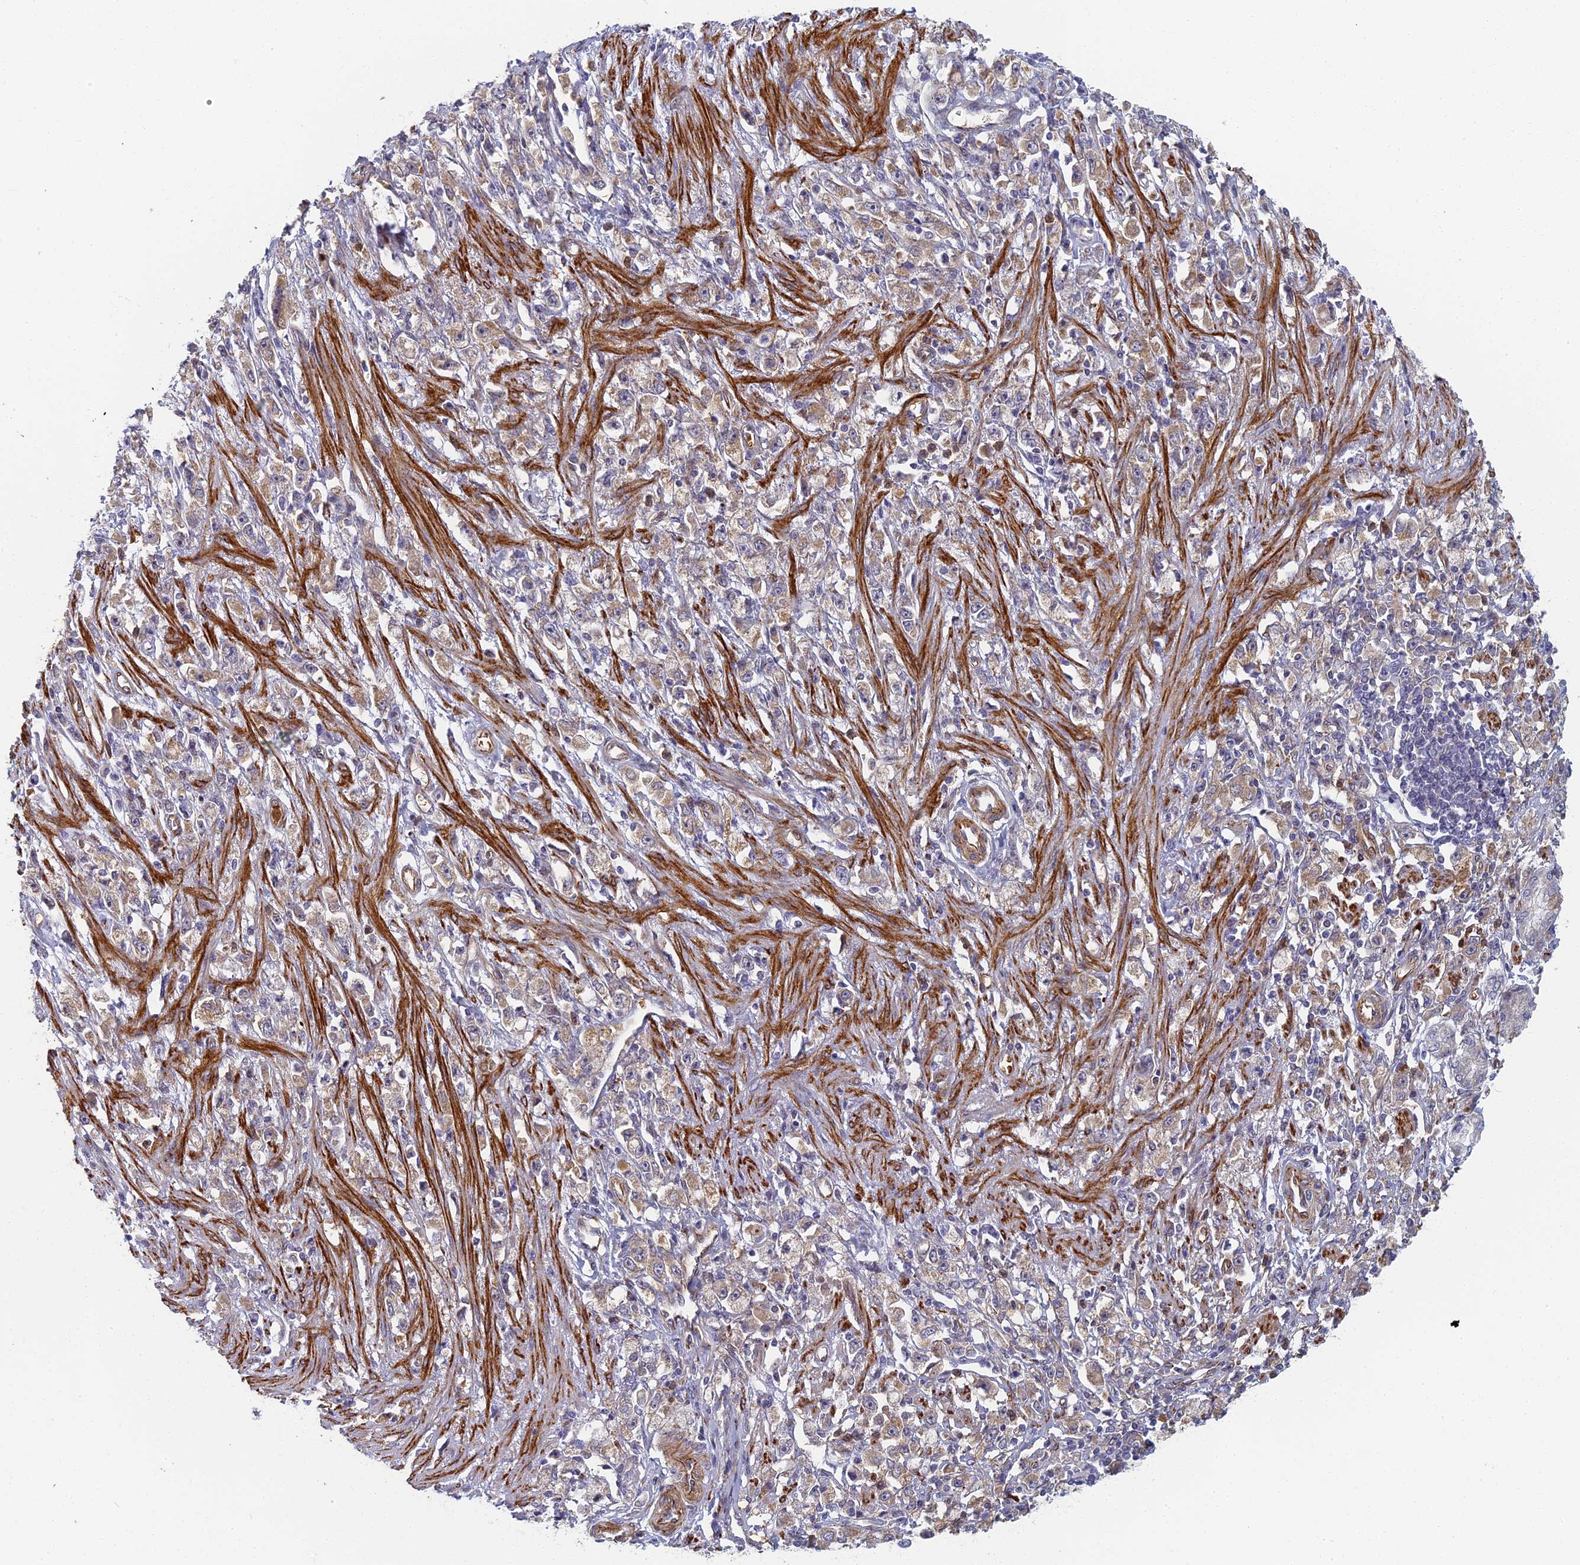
{"staining": {"intensity": "weak", "quantity": "25%-75%", "location": "cytoplasmic/membranous"}, "tissue": "stomach cancer", "cell_type": "Tumor cells", "image_type": "cancer", "snomed": [{"axis": "morphology", "description": "Adenocarcinoma, NOS"}, {"axis": "topography", "description": "Stomach"}], "caption": "Weak cytoplasmic/membranous protein expression is seen in approximately 25%-75% of tumor cells in adenocarcinoma (stomach).", "gene": "ABCB10", "patient": {"sex": "female", "age": 59}}